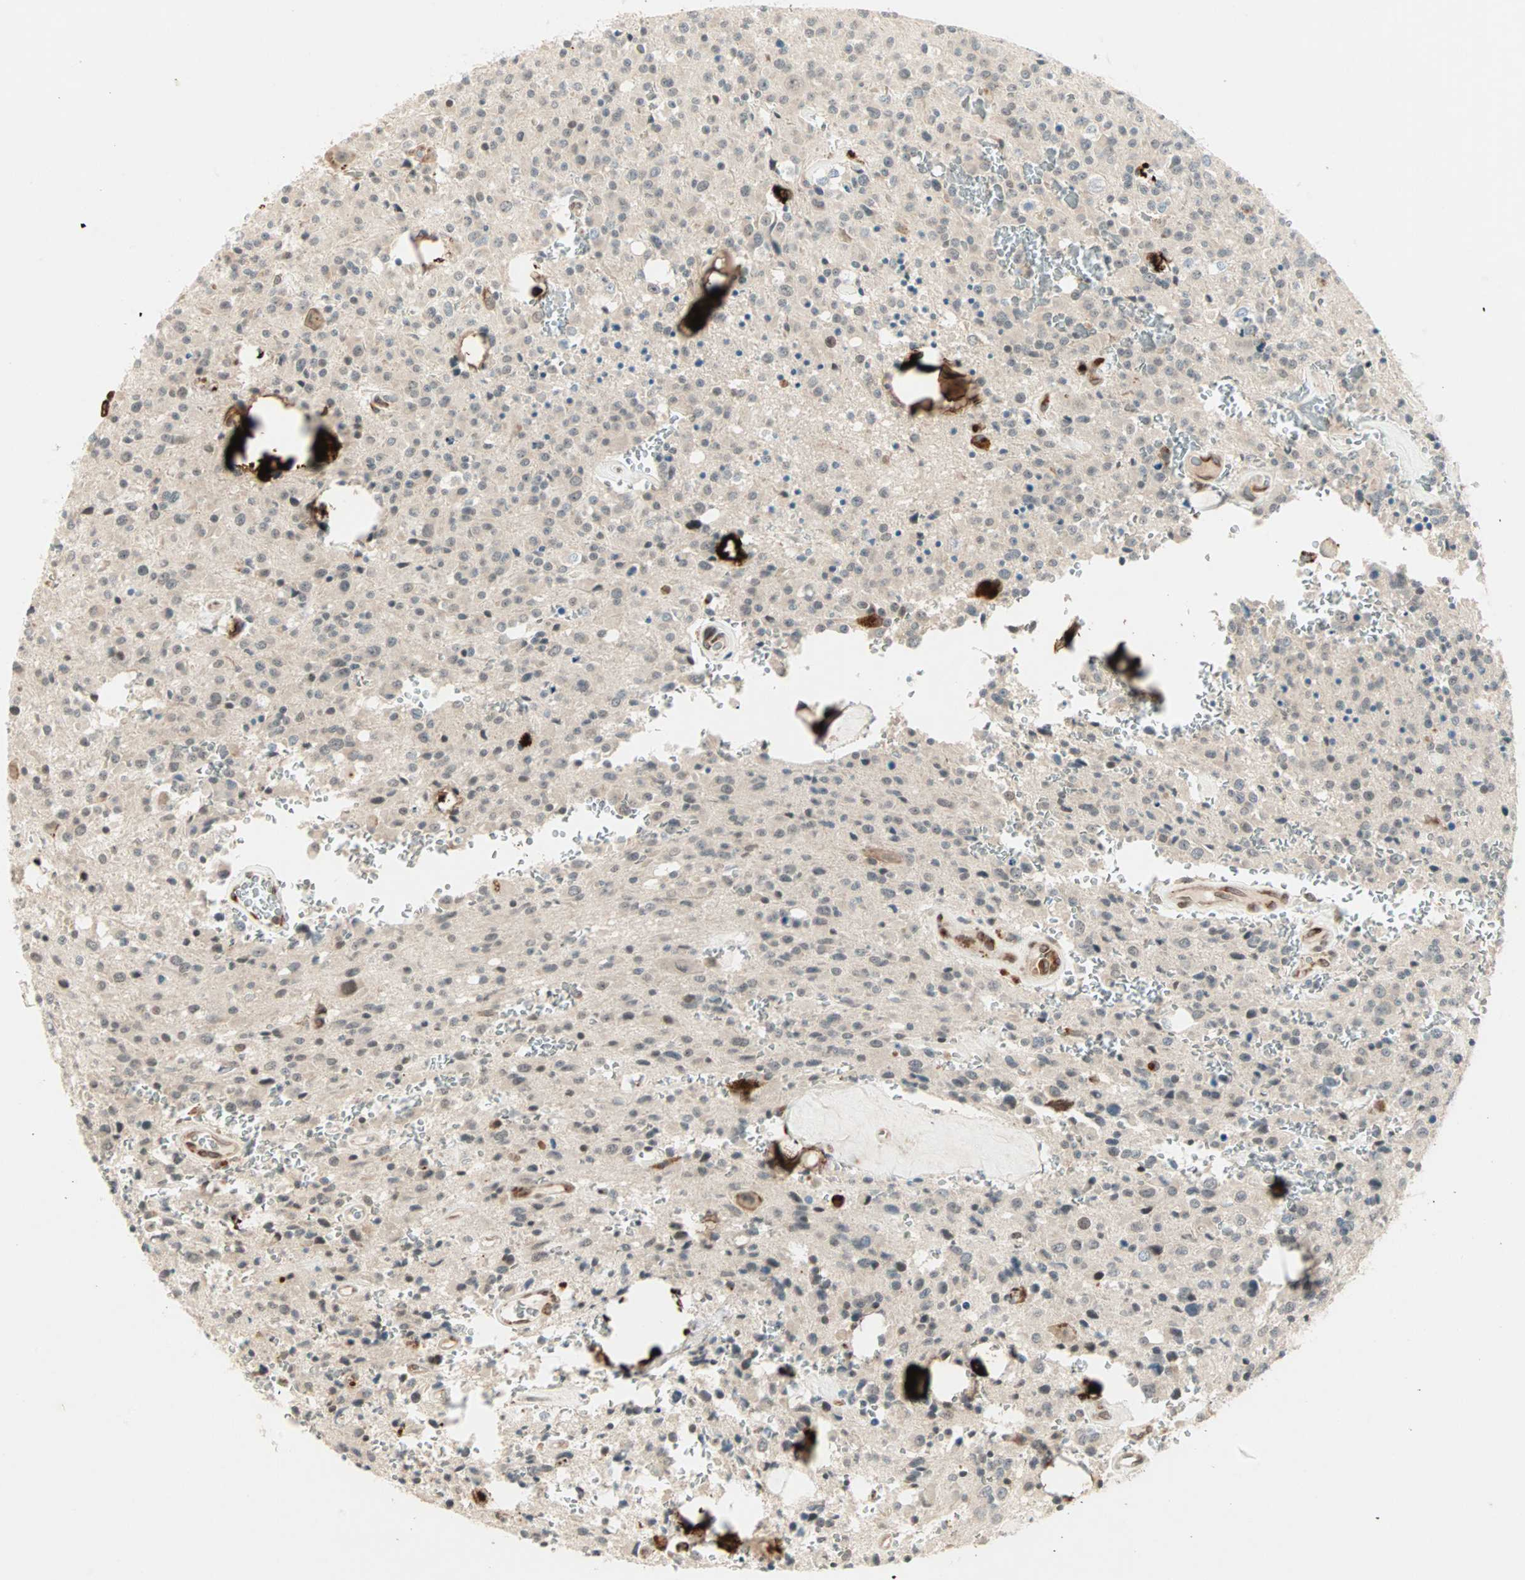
{"staining": {"intensity": "weak", "quantity": "<25%", "location": "cytoplasmic/membranous"}, "tissue": "glioma", "cell_type": "Tumor cells", "image_type": "cancer", "snomed": [{"axis": "morphology", "description": "Glioma, malignant, Low grade"}, {"axis": "topography", "description": "Brain"}], "caption": "This is an immunohistochemistry micrograph of malignant low-grade glioma. There is no expression in tumor cells.", "gene": "ZNF37A", "patient": {"sex": "male", "age": 58}}